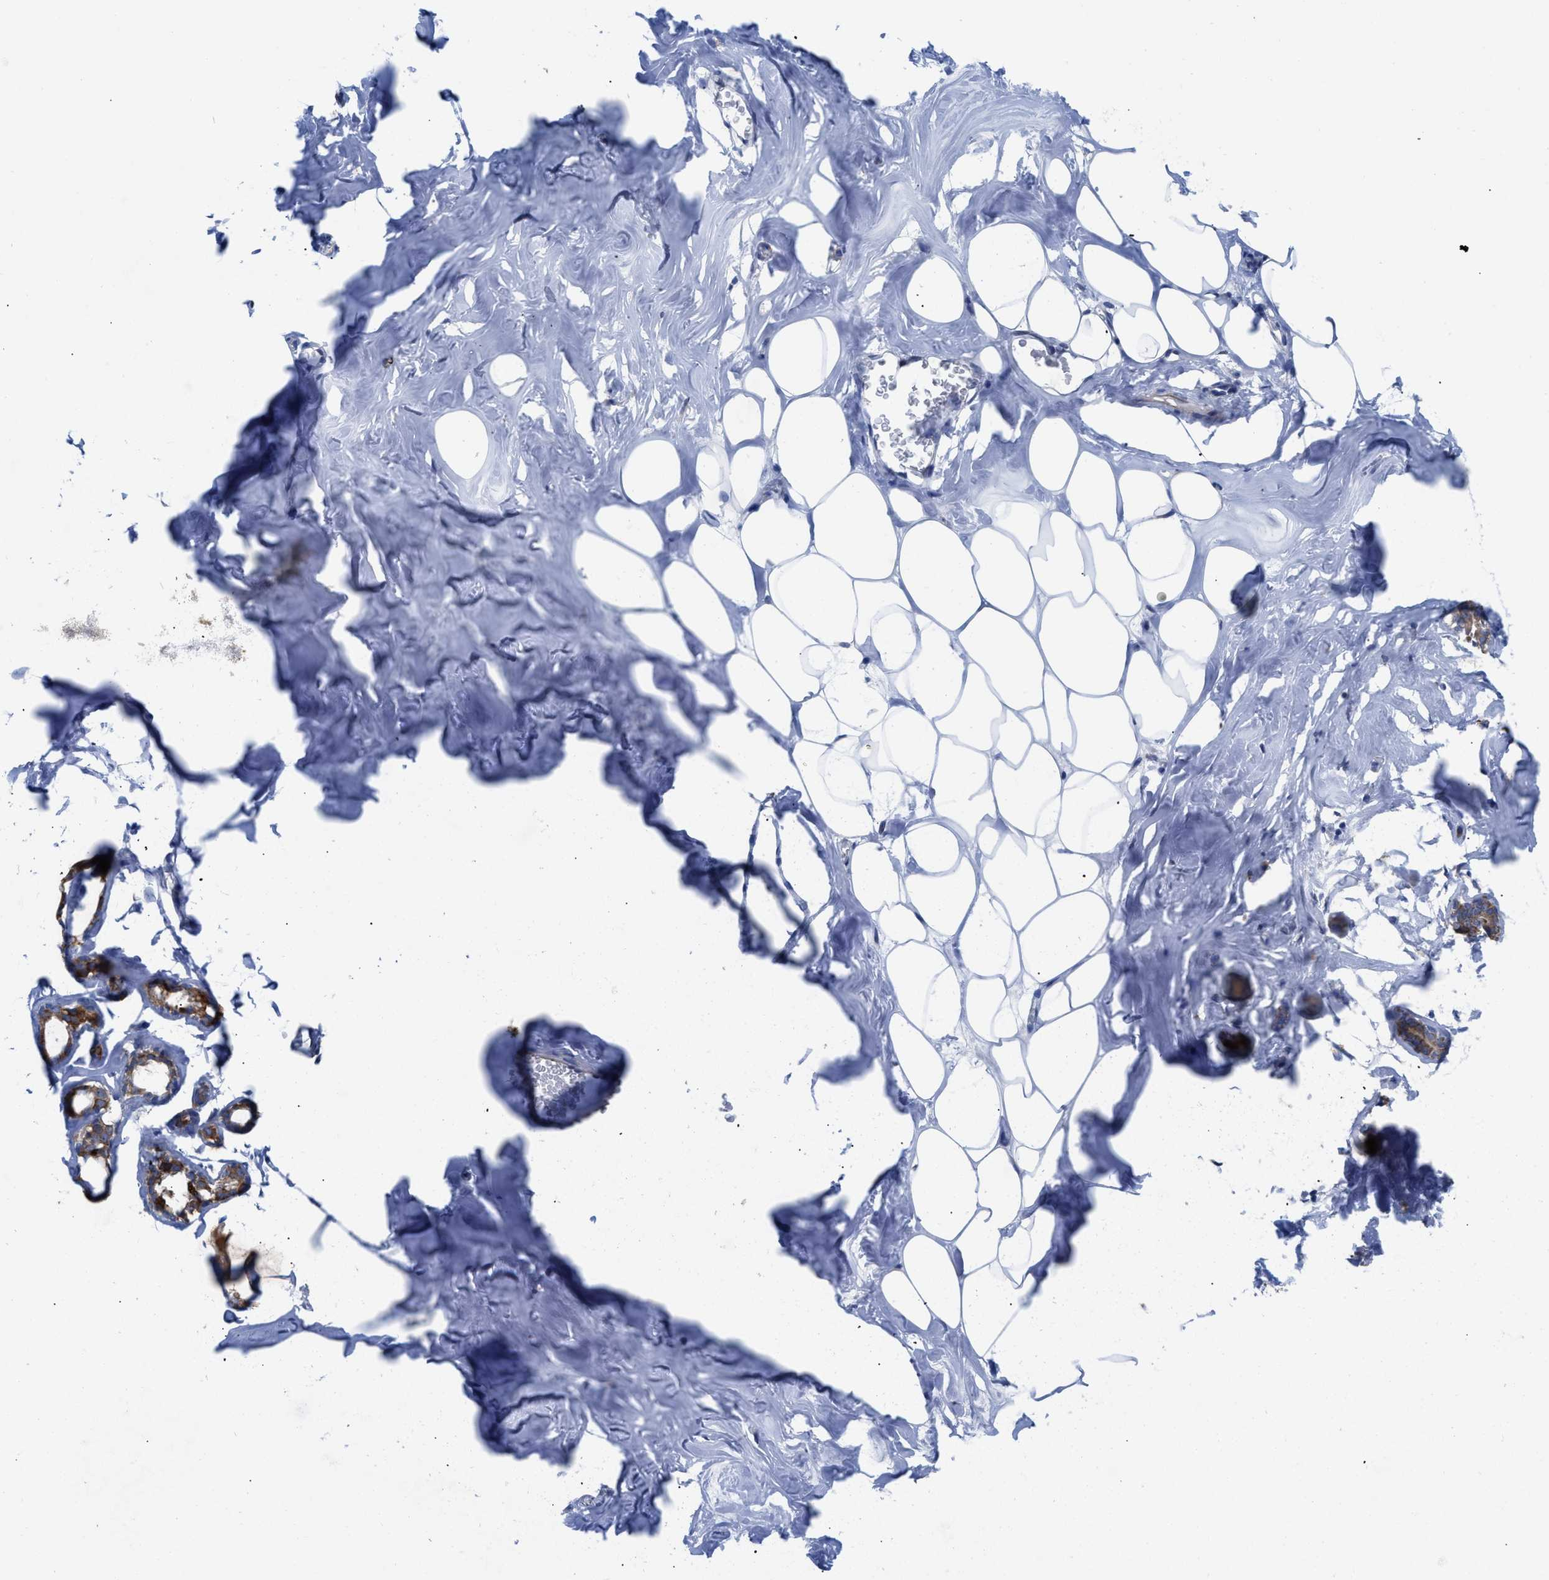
{"staining": {"intensity": "weak", "quantity": ">75%", "location": "cytoplasmic/membranous"}, "tissue": "adipose tissue", "cell_type": "Adipocytes", "image_type": "normal", "snomed": [{"axis": "morphology", "description": "Normal tissue, NOS"}, {"axis": "morphology", "description": "Fibrosis, NOS"}, {"axis": "topography", "description": "Breast"}, {"axis": "topography", "description": "Adipose tissue"}], "caption": "A high-resolution photomicrograph shows IHC staining of benign adipose tissue, which exhibits weak cytoplasmic/membranous expression in about >75% of adipocytes.", "gene": "AK2", "patient": {"sex": "female", "age": 39}}